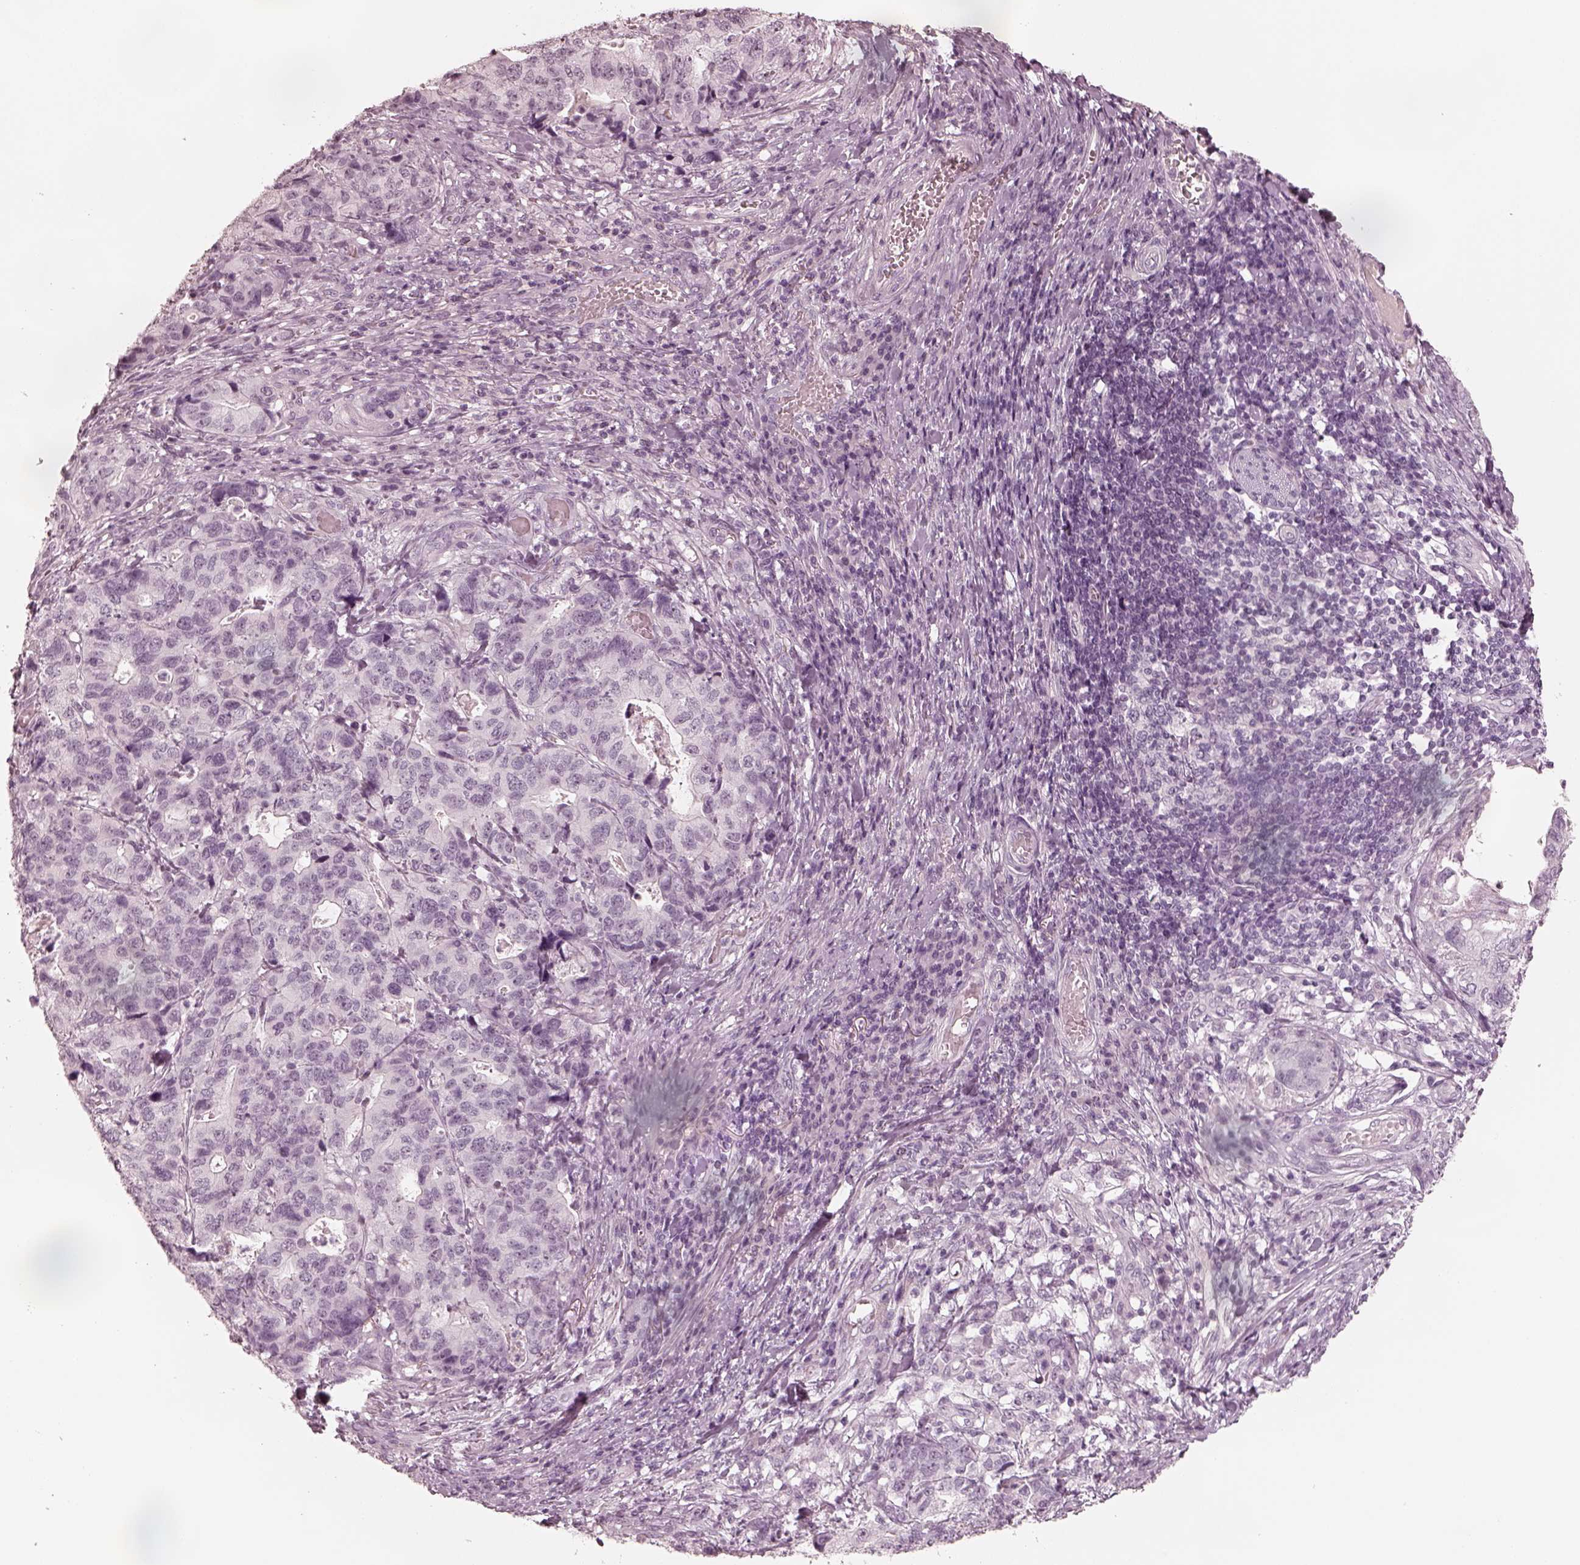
{"staining": {"intensity": "negative", "quantity": "none", "location": "none"}, "tissue": "stomach cancer", "cell_type": "Tumor cells", "image_type": "cancer", "snomed": [{"axis": "morphology", "description": "Adenocarcinoma, NOS"}, {"axis": "topography", "description": "Stomach, upper"}], "caption": "The micrograph shows no significant positivity in tumor cells of stomach cancer.", "gene": "CALR3", "patient": {"sex": "female", "age": 67}}